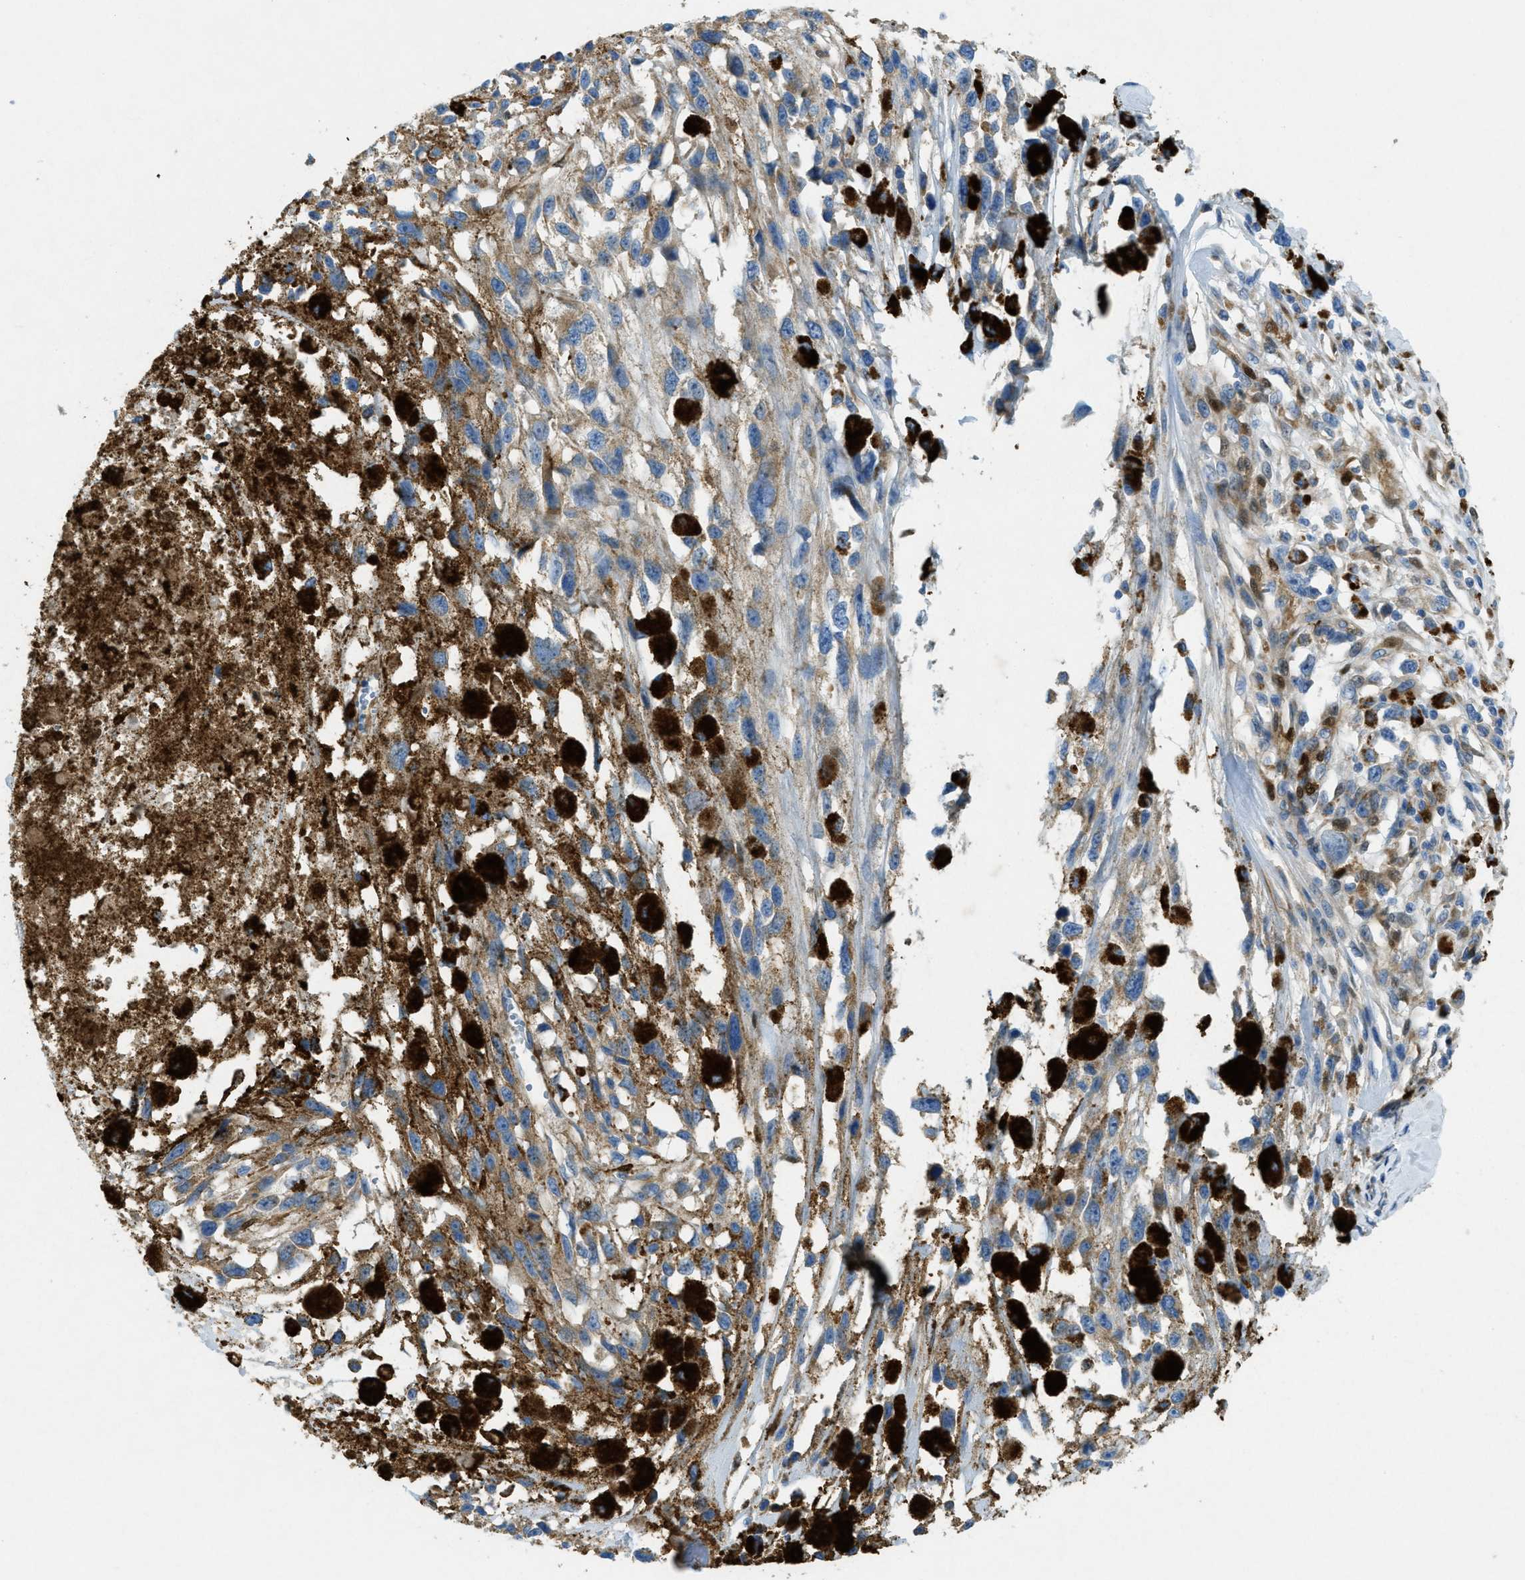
{"staining": {"intensity": "weak", "quantity": ">75%", "location": "cytoplasmic/membranous"}, "tissue": "melanoma", "cell_type": "Tumor cells", "image_type": "cancer", "snomed": [{"axis": "morphology", "description": "Malignant melanoma, Metastatic site"}, {"axis": "topography", "description": "Lymph node"}], "caption": "Tumor cells reveal low levels of weak cytoplasmic/membranous staining in approximately >75% of cells in human melanoma.", "gene": "CYGB", "patient": {"sex": "male", "age": 59}}